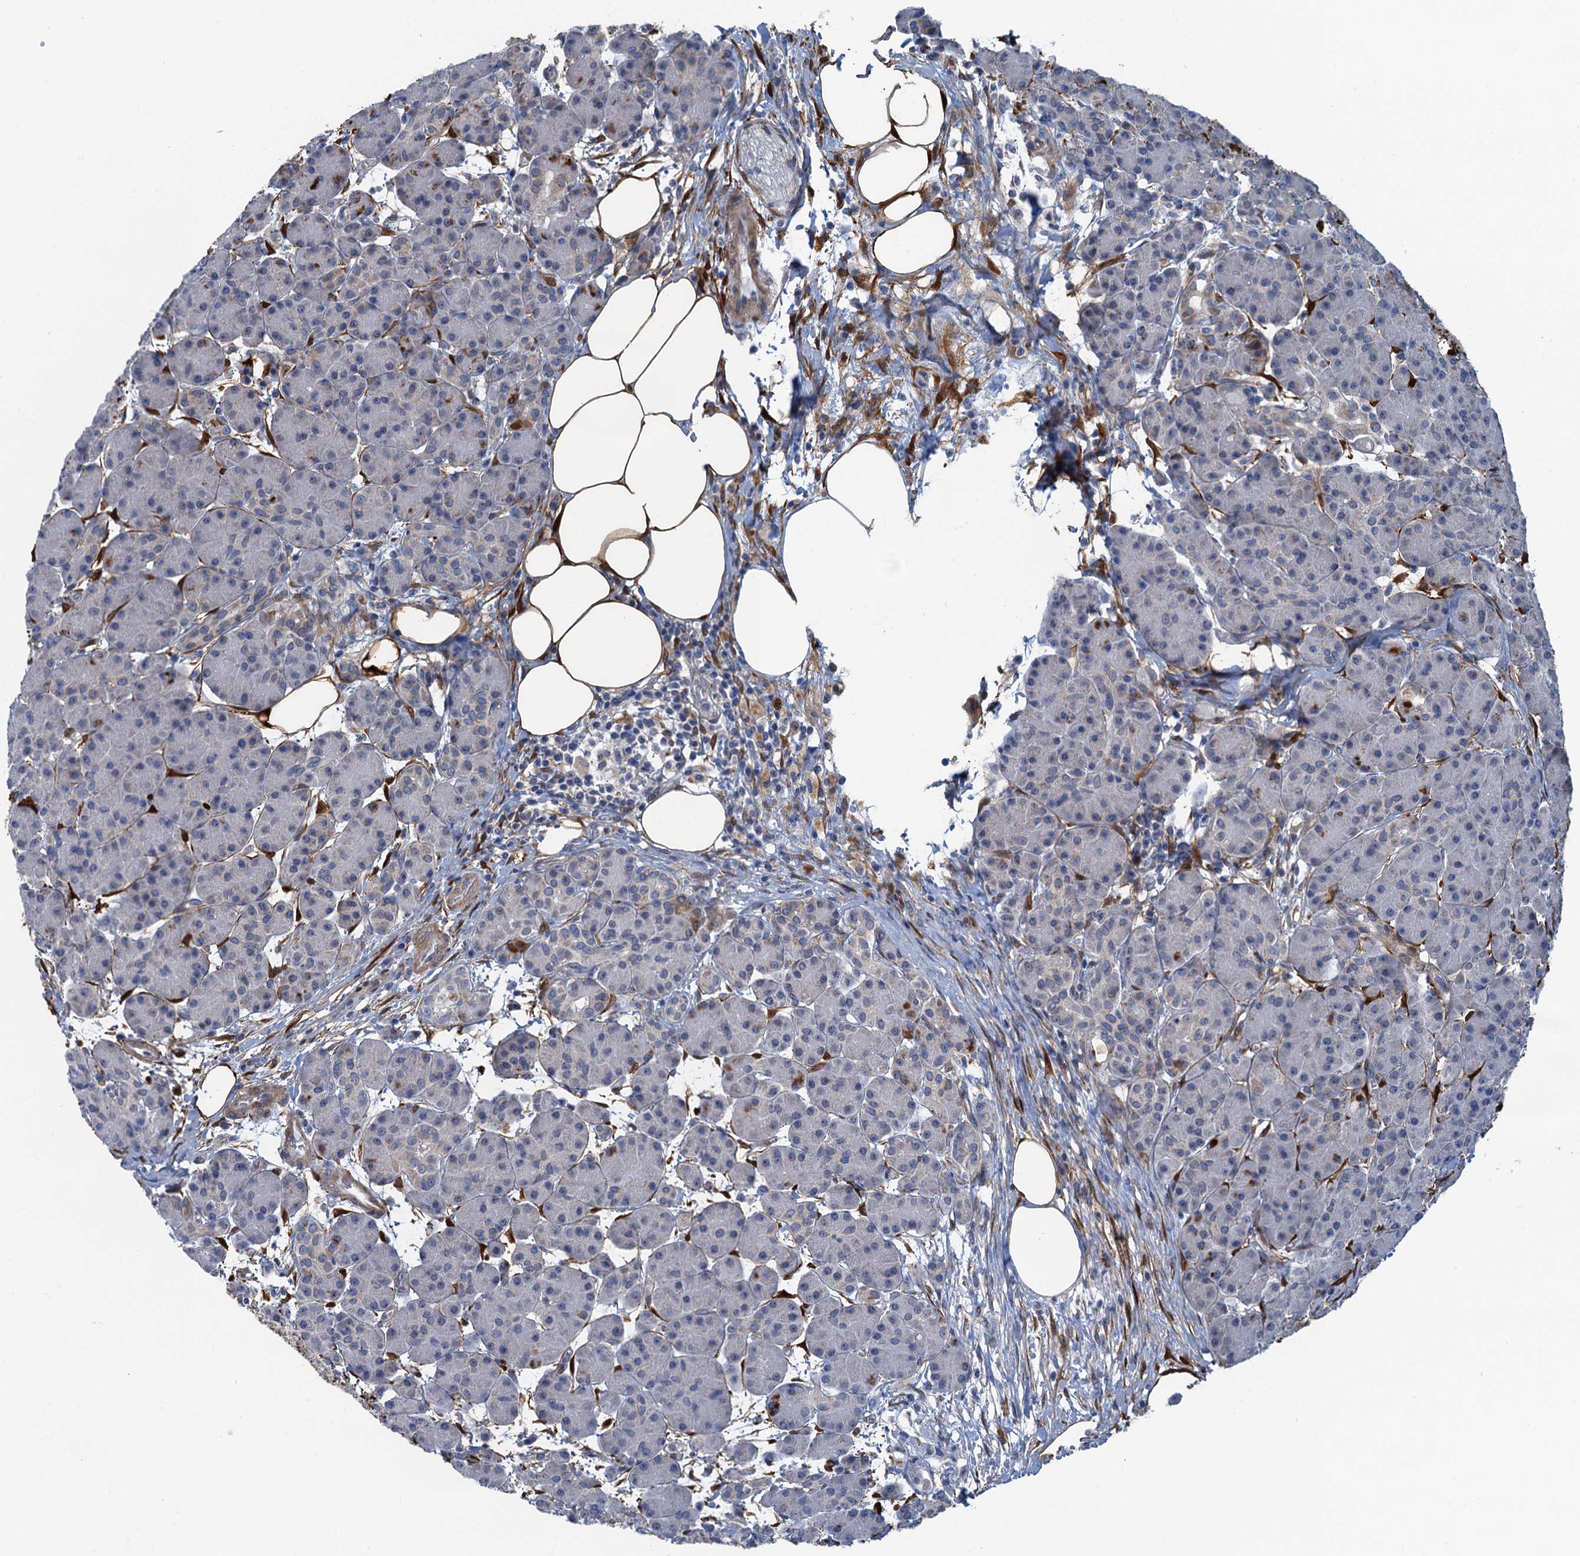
{"staining": {"intensity": "negative", "quantity": "none", "location": "none"}, "tissue": "pancreas", "cell_type": "Exocrine glandular cells", "image_type": "normal", "snomed": [{"axis": "morphology", "description": "Normal tissue, NOS"}, {"axis": "topography", "description": "Pancreas"}], "caption": "The image demonstrates no staining of exocrine glandular cells in unremarkable pancreas.", "gene": "POGLUT3", "patient": {"sex": "male", "age": 63}}